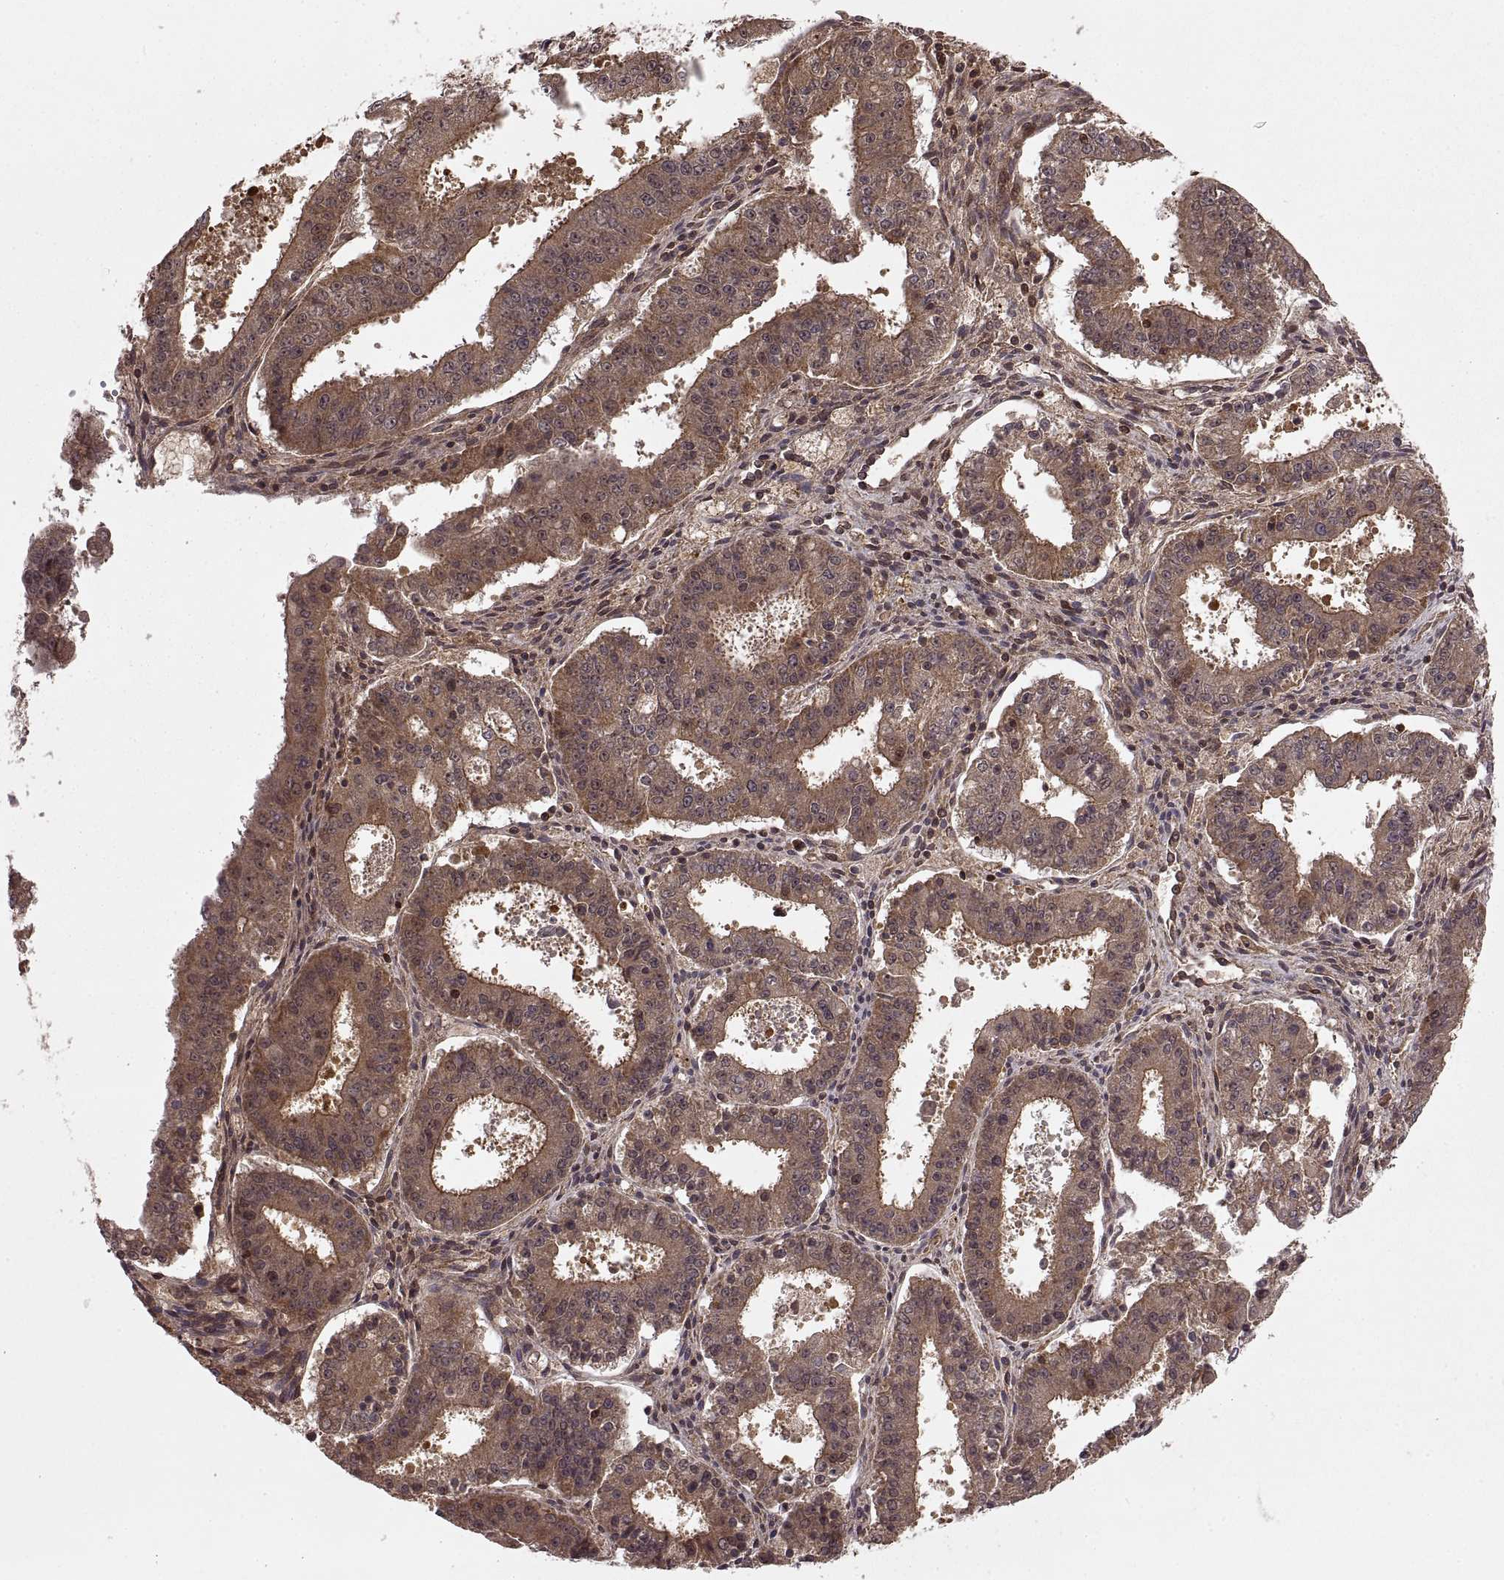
{"staining": {"intensity": "moderate", "quantity": ">75%", "location": "cytoplasmic/membranous"}, "tissue": "ovarian cancer", "cell_type": "Tumor cells", "image_type": "cancer", "snomed": [{"axis": "morphology", "description": "Carcinoma, endometroid"}, {"axis": "topography", "description": "Ovary"}], "caption": "Immunohistochemistry of human ovarian cancer displays medium levels of moderate cytoplasmic/membranous expression in about >75% of tumor cells.", "gene": "DEDD", "patient": {"sex": "female", "age": 42}}